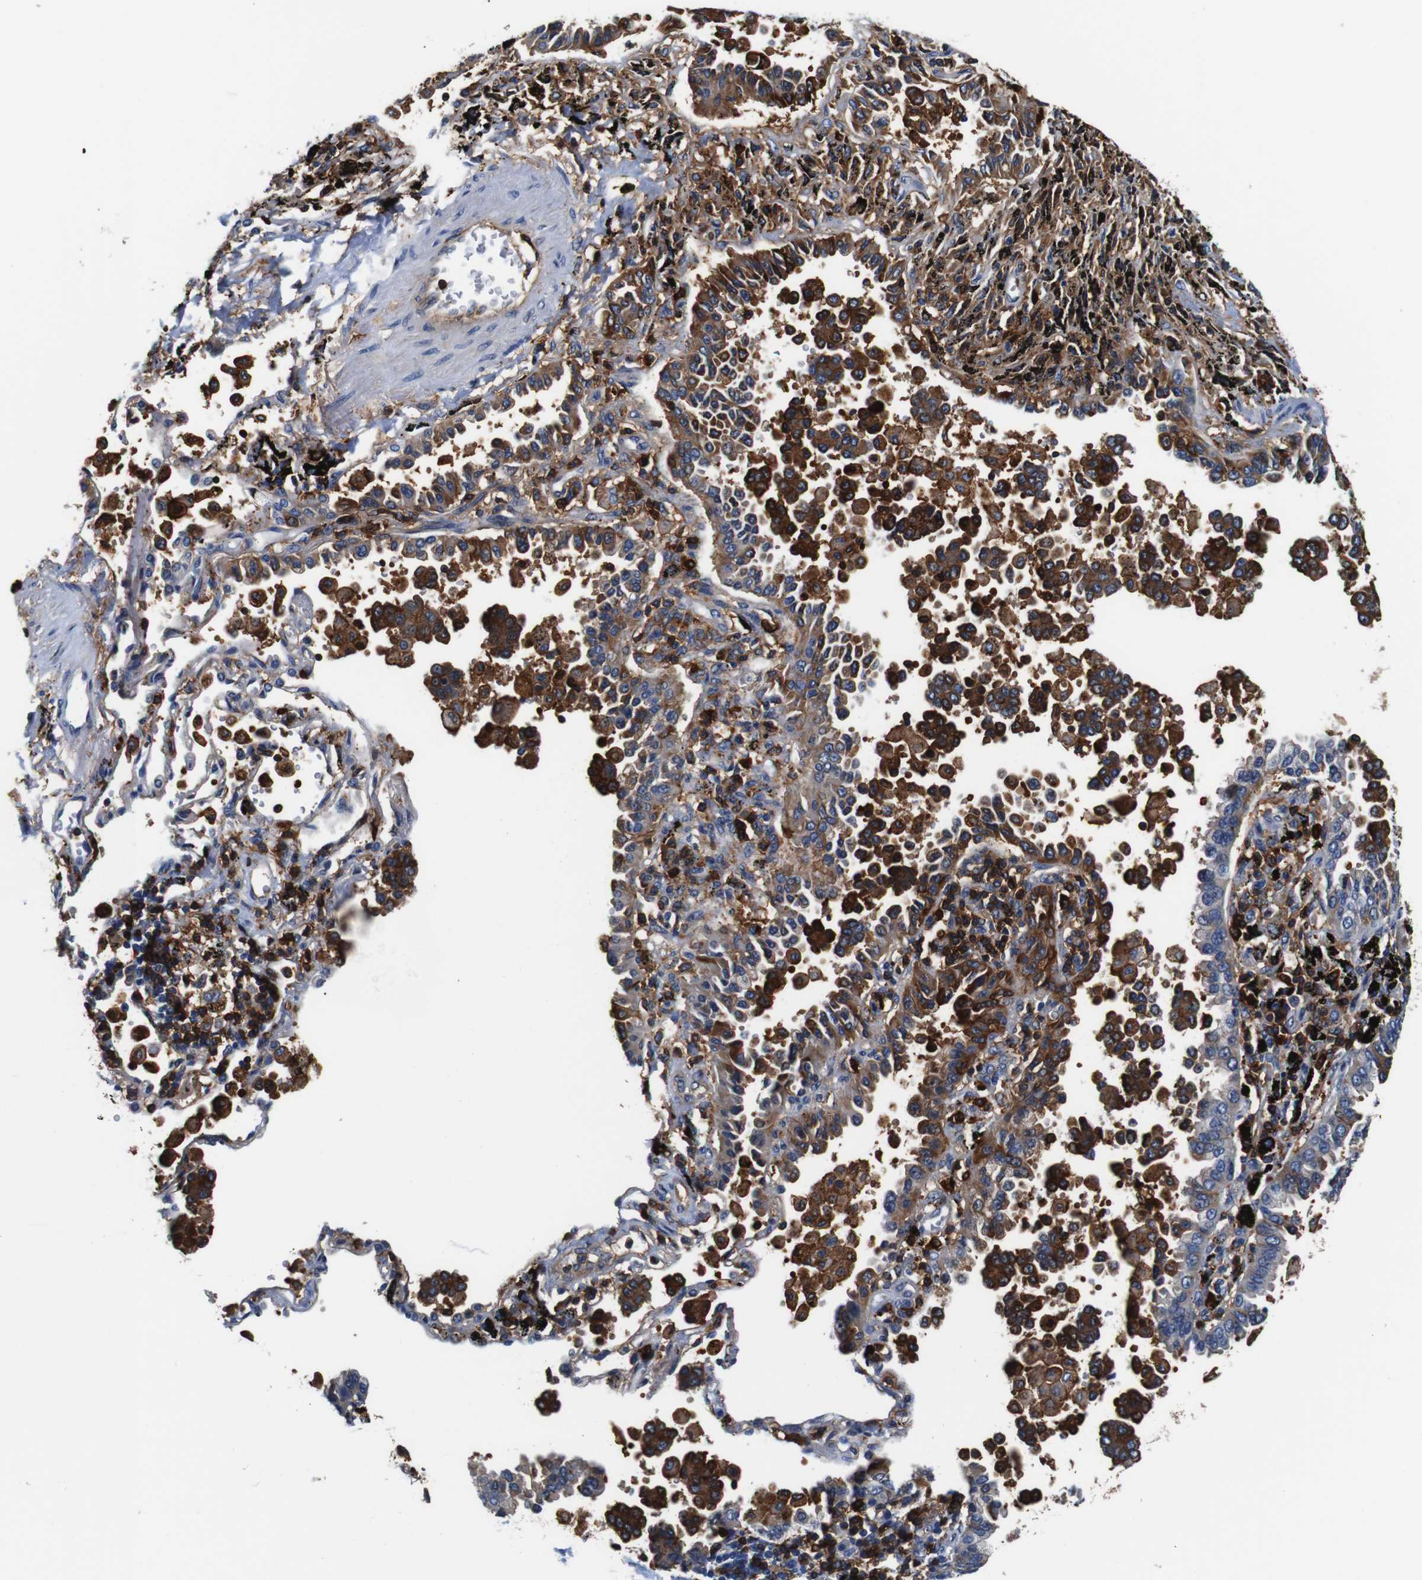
{"staining": {"intensity": "moderate", "quantity": "<25%", "location": "cytoplasmic/membranous"}, "tissue": "lung cancer", "cell_type": "Tumor cells", "image_type": "cancer", "snomed": [{"axis": "morphology", "description": "Normal tissue, NOS"}, {"axis": "morphology", "description": "Adenocarcinoma, NOS"}, {"axis": "topography", "description": "Lung"}], "caption": "Immunohistochemistry (IHC) staining of lung cancer (adenocarcinoma), which demonstrates low levels of moderate cytoplasmic/membranous positivity in approximately <25% of tumor cells indicating moderate cytoplasmic/membranous protein positivity. The staining was performed using DAB (3,3'-diaminobenzidine) (brown) for protein detection and nuclei were counterstained in hematoxylin (blue).", "gene": "ANXA1", "patient": {"sex": "male", "age": 59}}